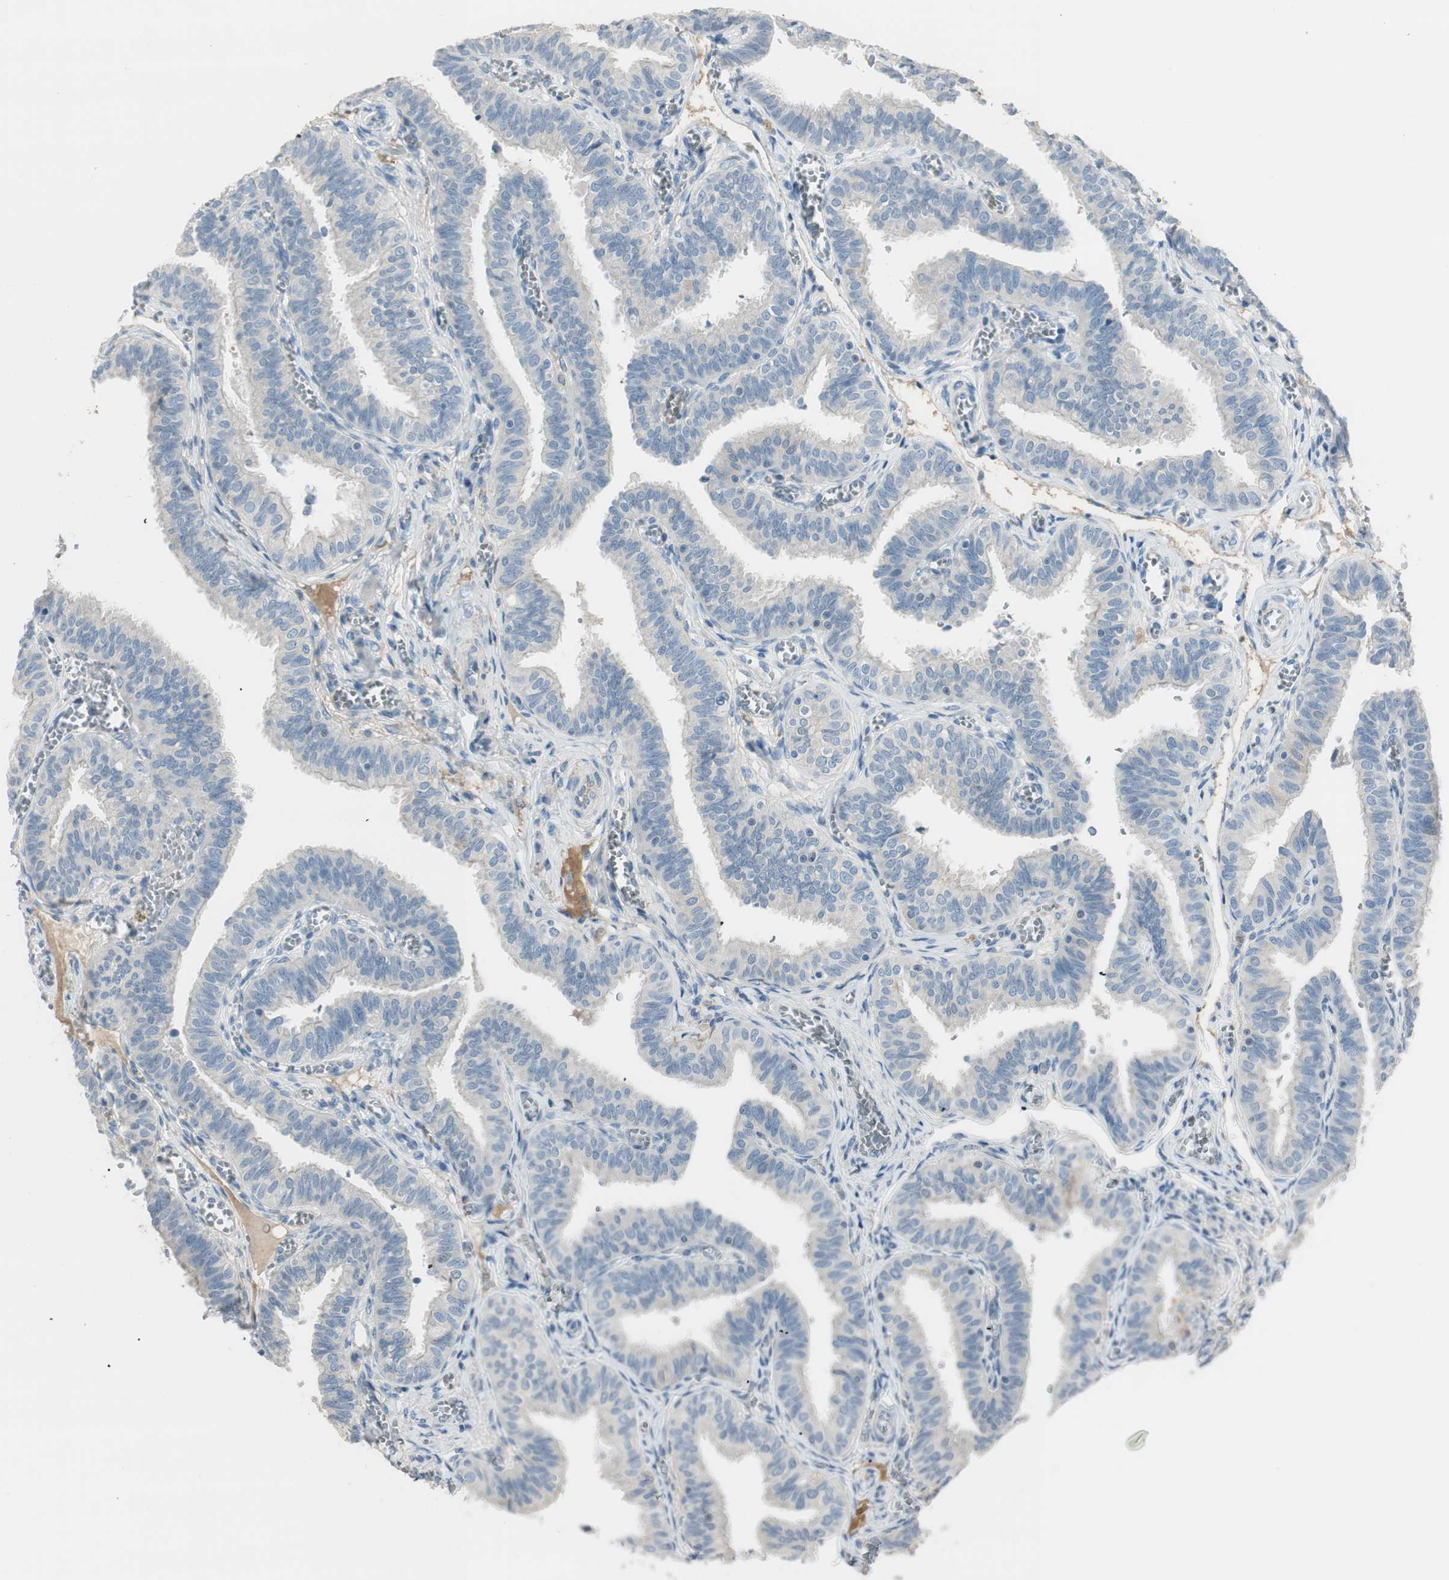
{"staining": {"intensity": "weak", "quantity": "<25%", "location": "cytoplasmic/membranous"}, "tissue": "fallopian tube", "cell_type": "Glandular cells", "image_type": "normal", "snomed": [{"axis": "morphology", "description": "Normal tissue, NOS"}, {"axis": "topography", "description": "Fallopian tube"}], "caption": "A high-resolution photomicrograph shows IHC staining of benign fallopian tube, which reveals no significant expression in glandular cells. Brightfield microscopy of immunohistochemistry (IHC) stained with DAB (3,3'-diaminobenzidine) (brown) and hematoxylin (blue), captured at high magnification.", "gene": "EVA1A", "patient": {"sex": "female", "age": 46}}